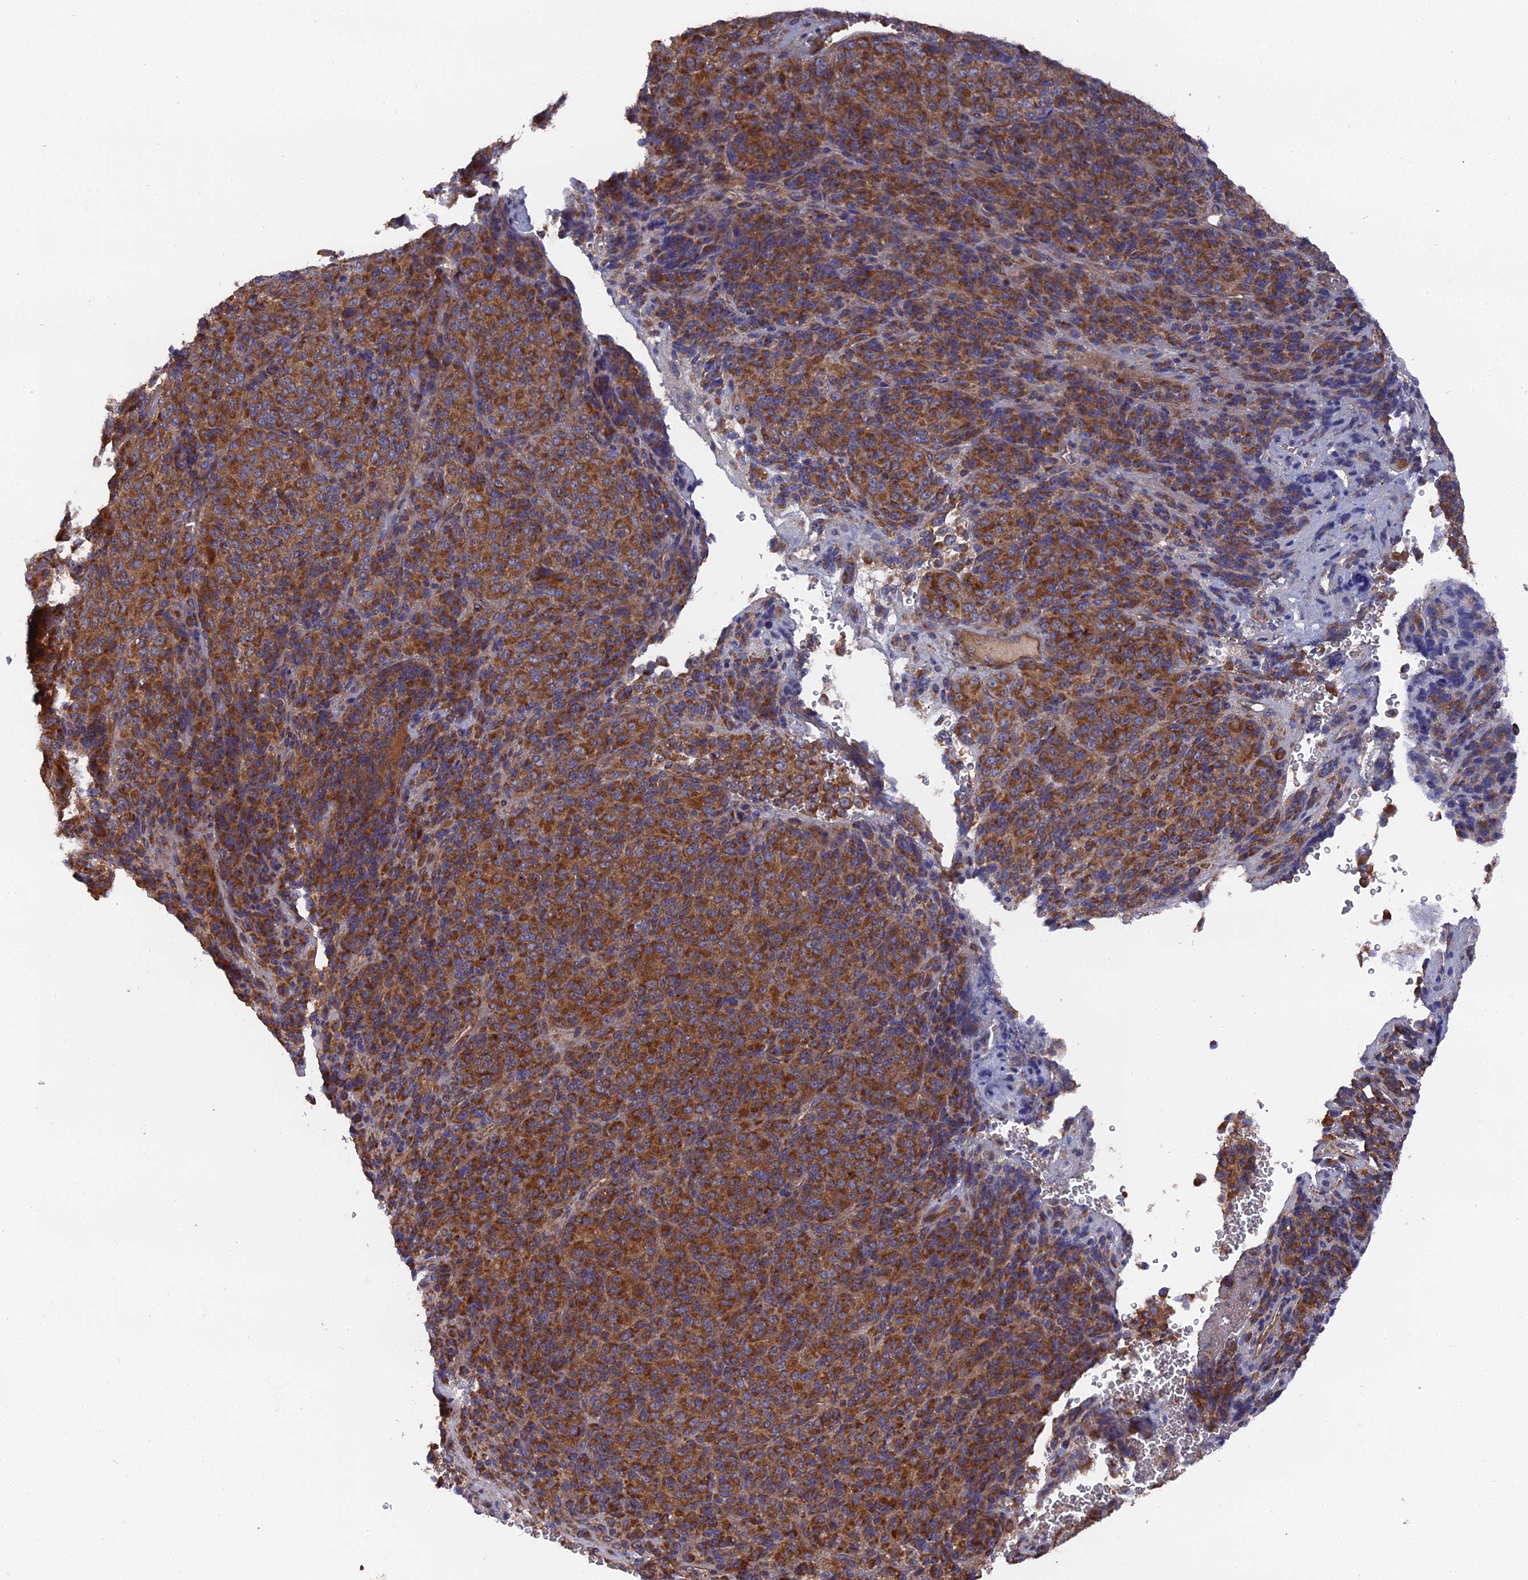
{"staining": {"intensity": "moderate", "quantity": ">75%", "location": "cytoplasmic/membranous"}, "tissue": "melanoma", "cell_type": "Tumor cells", "image_type": "cancer", "snomed": [{"axis": "morphology", "description": "Malignant melanoma, Metastatic site"}, {"axis": "topography", "description": "Brain"}], "caption": "This micrograph exhibits IHC staining of malignant melanoma (metastatic site), with medium moderate cytoplasmic/membranous positivity in about >75% of tumor cells.", "gene": "TELO2", "patient": {"sex": "female", "age": 56}}